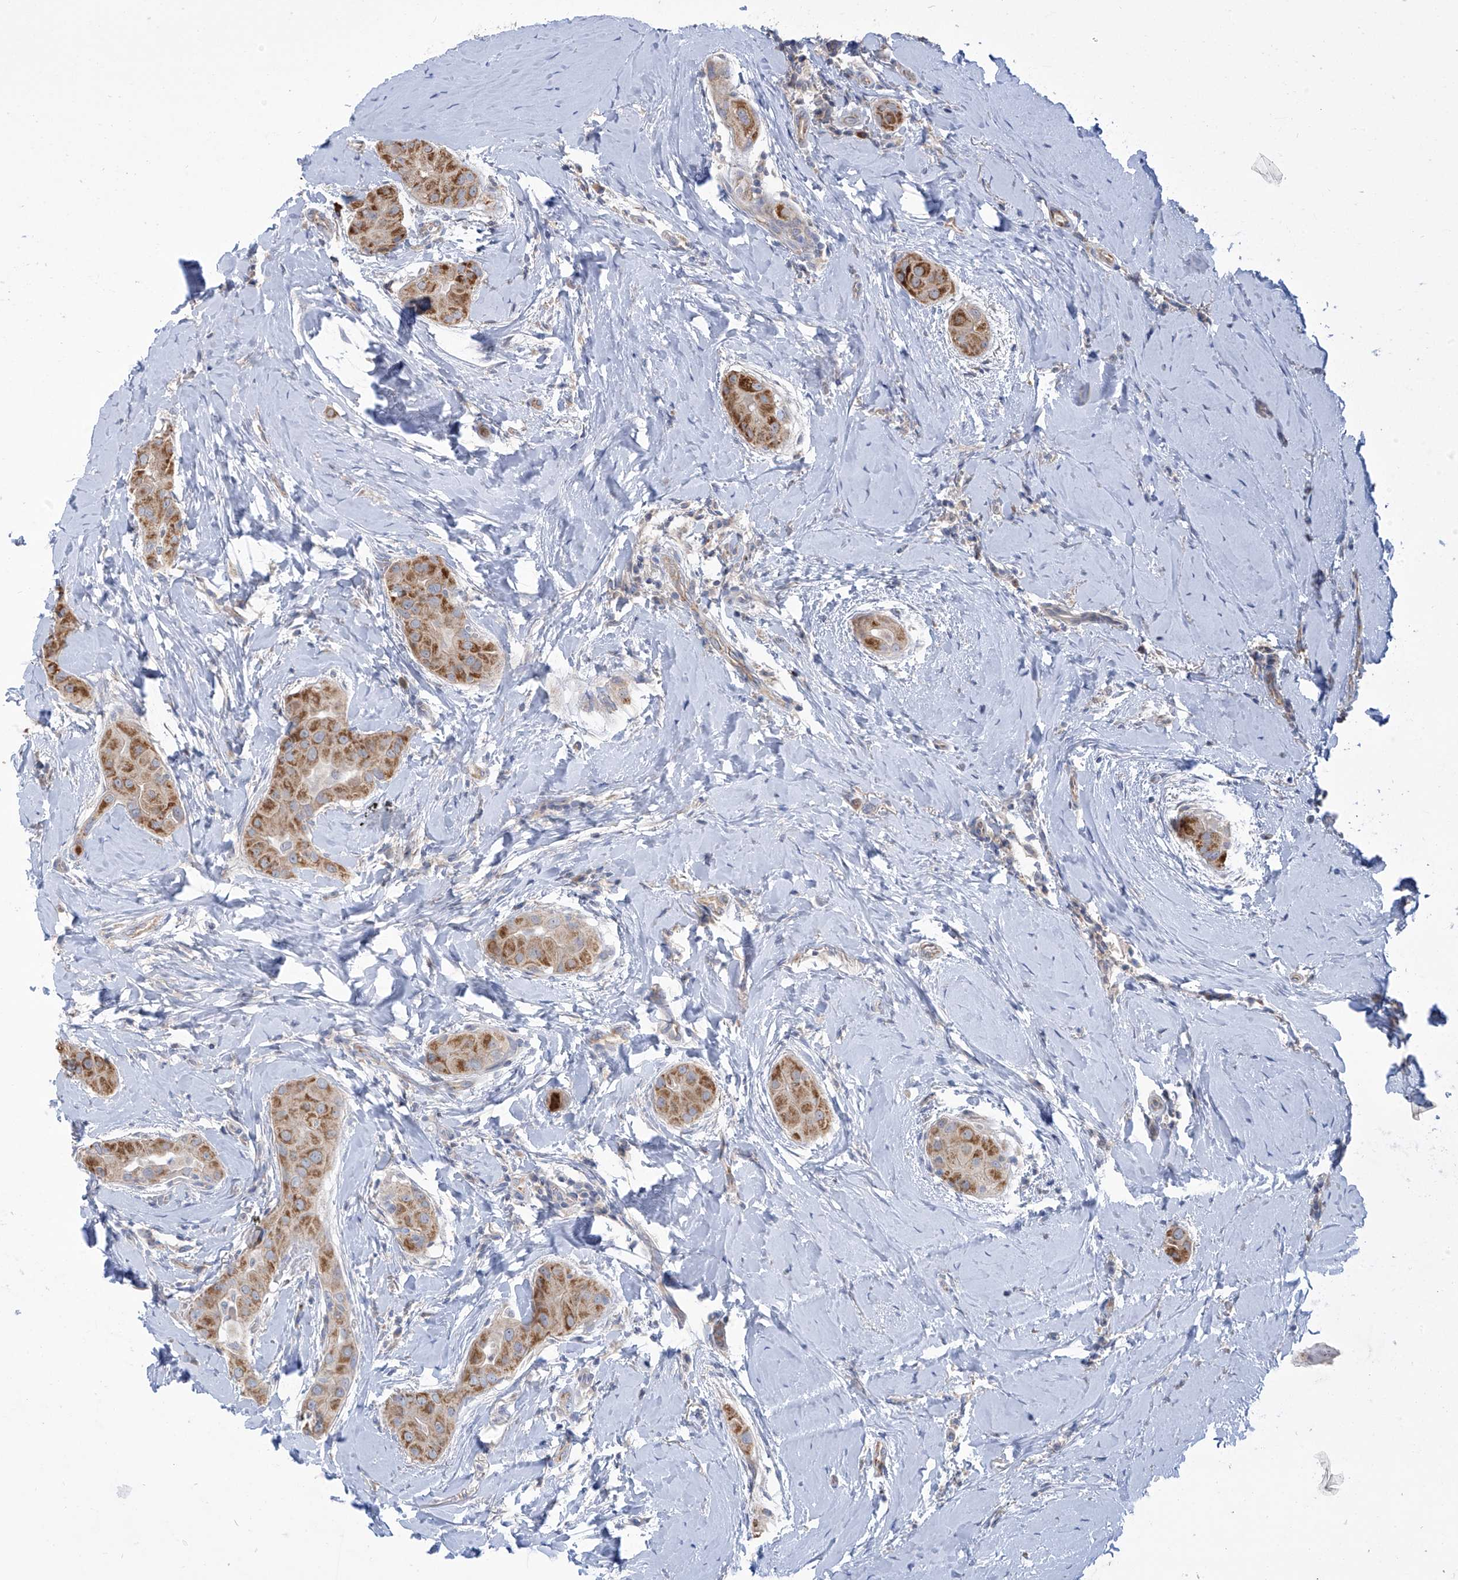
{"staining": {"intensity": "moderate", "quantity": ">75%", "location": "cytoplasmic/membranous"}, "tissue": "thyroid cancer", "cell_type": "Tumor cells", "image_type": "cancer", "snomed": [{"axis": "morphology", "description": "Papillary adenocarcinoma, NOS"}, {"axis": "topography", "description": "Thyroid gland"}], "caption": "The micrograph demonstrates immunohistochemical staining of thyroid papillary adenocarcinoma. There is moderate cytoplasmic/membranous expression is present in about >75% of tumor cells. The staining was performed using DAB (3,3'-diaminobenzidine), with brown indicating positive protein expression. Nuclei are stained blue with hematoxylin.", "gene": "SCGB1D2", "patient": {"sex": "male", "age": 33}}